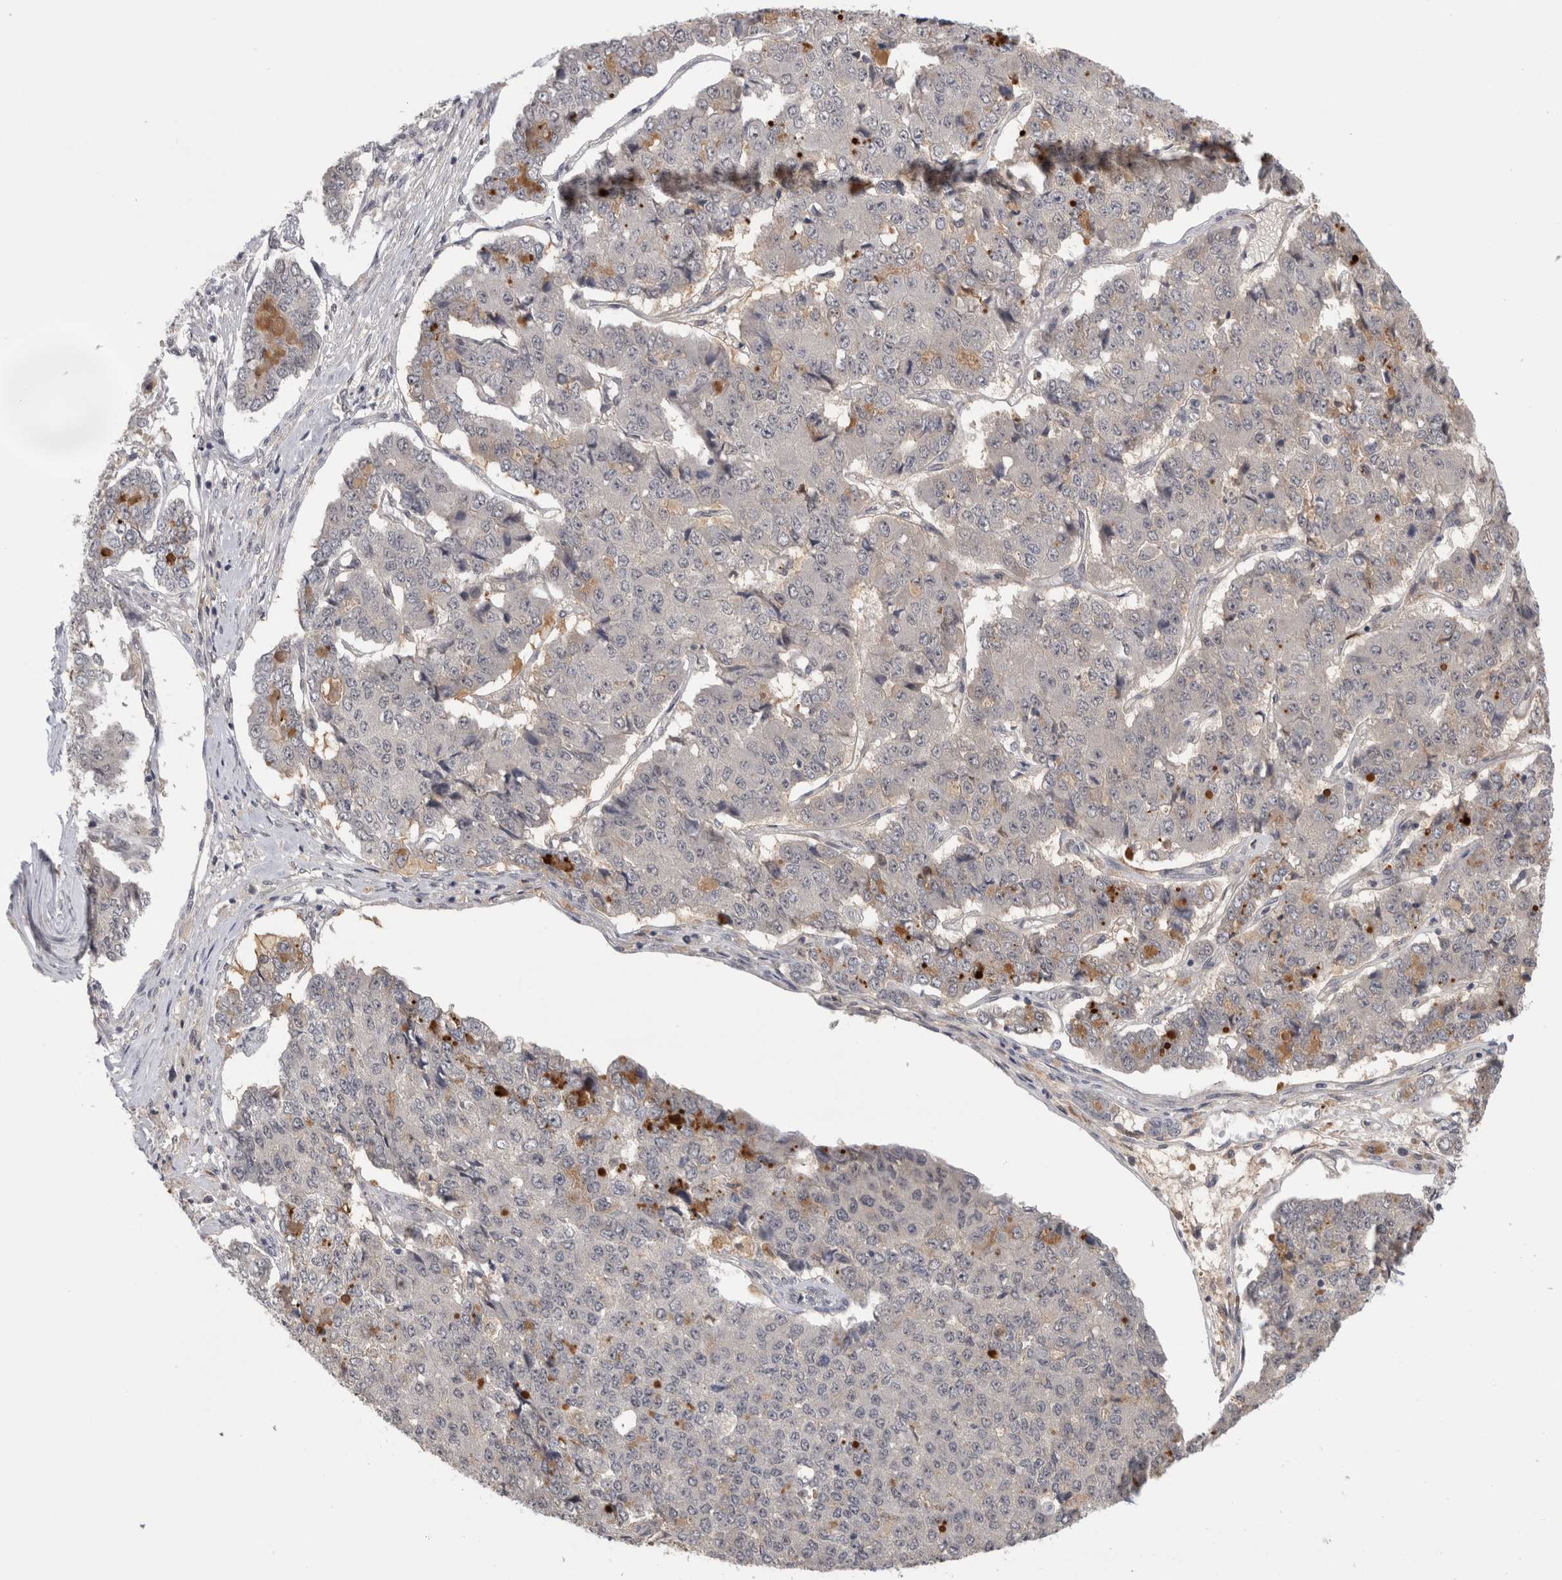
{"staining": {"intensity": "negative", "quantity": "none", "location": "none"}, "tissue": "pancreatic cancer", "cell_type": "Tumor cells", "image_type": "cancer", "snomed": [{"axis": "morphology", "description": "Adenocarcinoma, NOS"}, {"axis": "topography", "description": "Pancreas"}], "caption": "This micrograph is of pancreatic cancer (adenocarcinoma) stained with immunohistochemistry (IHC) to label a protein in brown with the nuclei are counter-stained blue. There is no expression in tumor cells.", "gene": "ZNF24", "patient": {"sex": "male", "age": 50}}